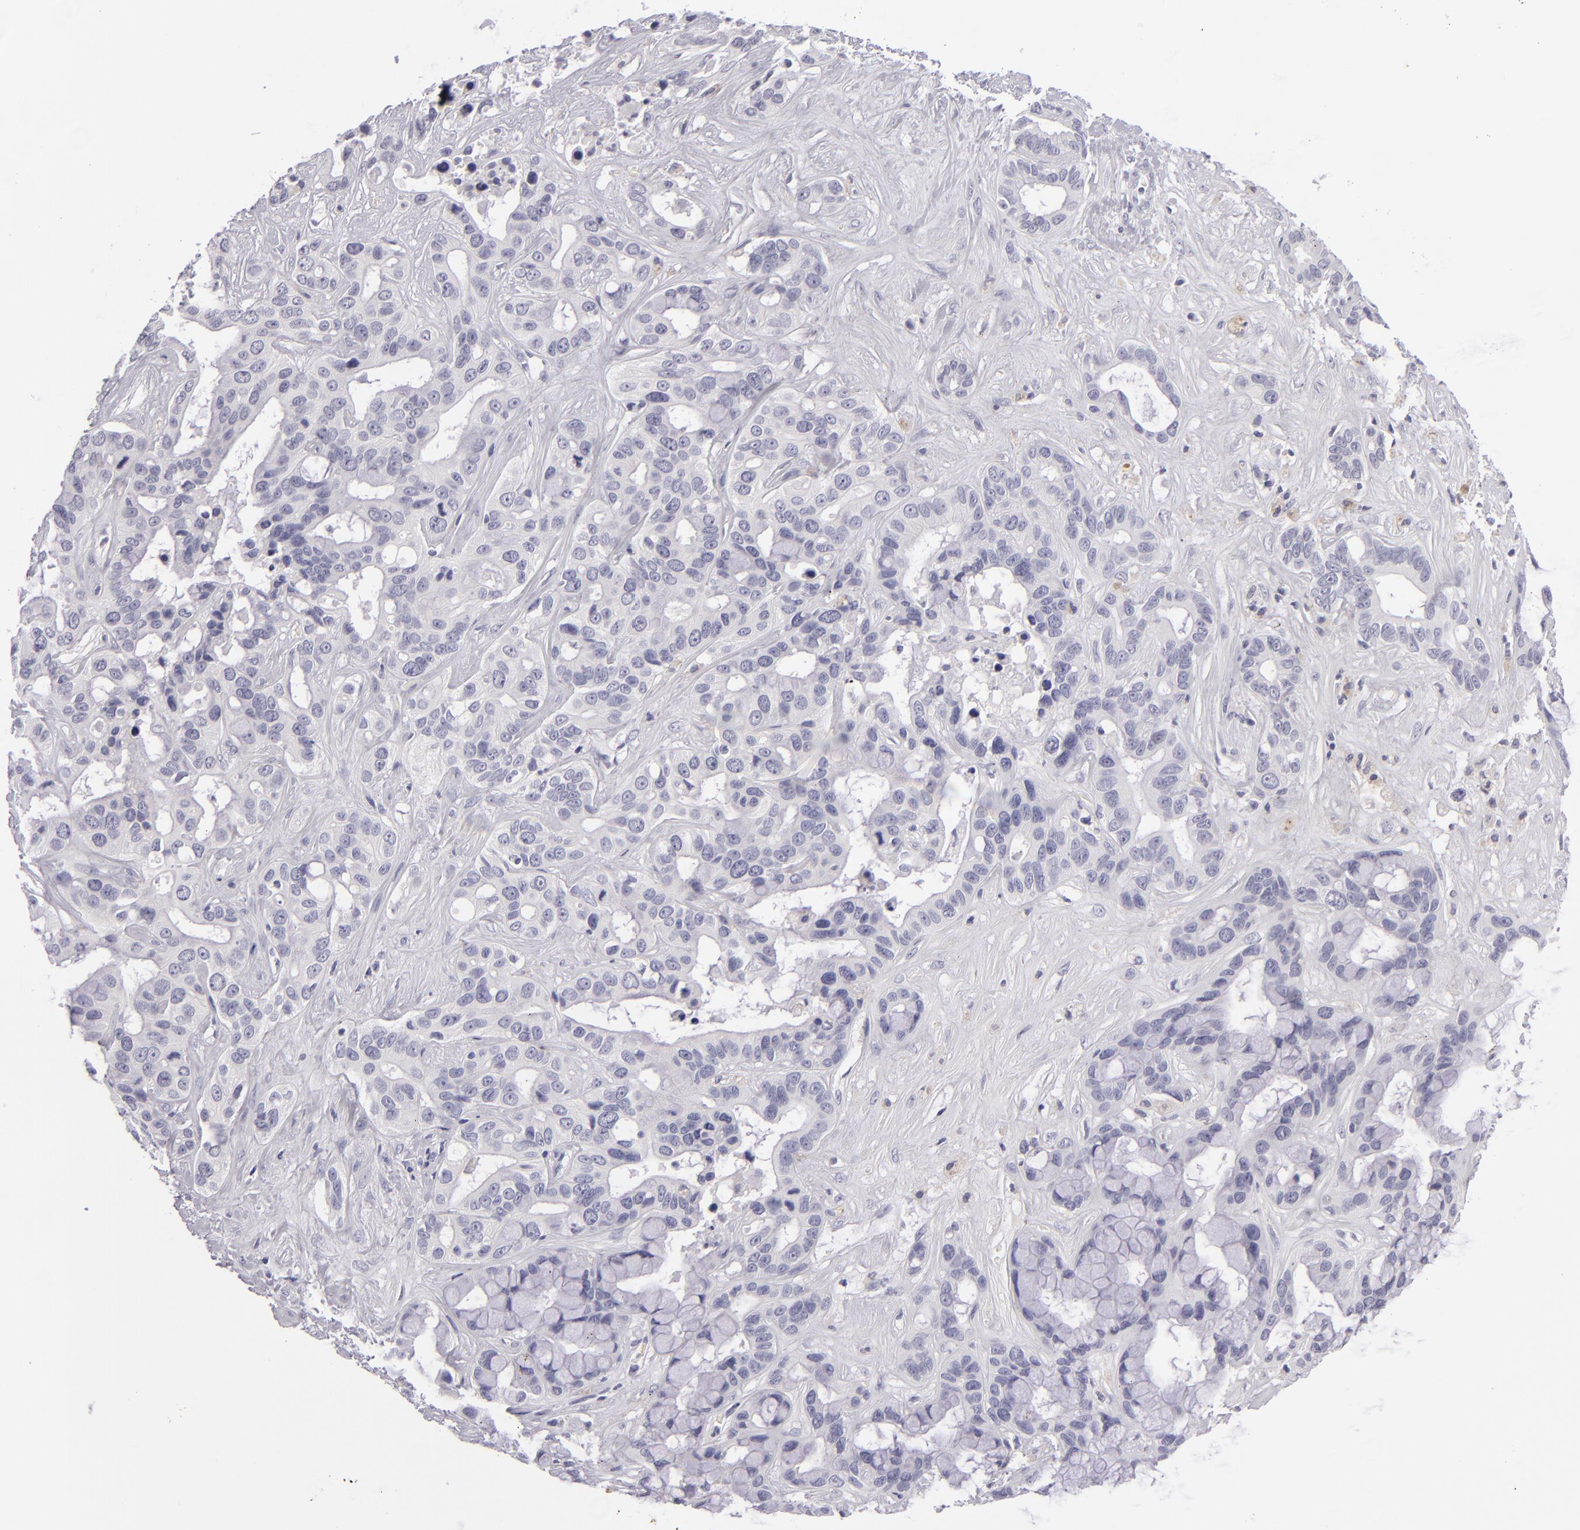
{"staining": {"intensity": "negative", "quantity": "none", "location": "none"}, "tissue": "liver cancer", "cell_type": "Tumor cells", "image_type": "cancer", "snomed": [{"axis": "morphology", "description": "Cholangiocarcinoma"}, {"axis": "topography", "description": "Liver"}], "caption": "High power microscopy image of an immunohistochemistry (IHC) histopathology image of liver cholangiocarcinoma, revealing no significant staining in tumor cells.", "gene": "TNNC1", "patient": {"sex": "female", "age": 65}}